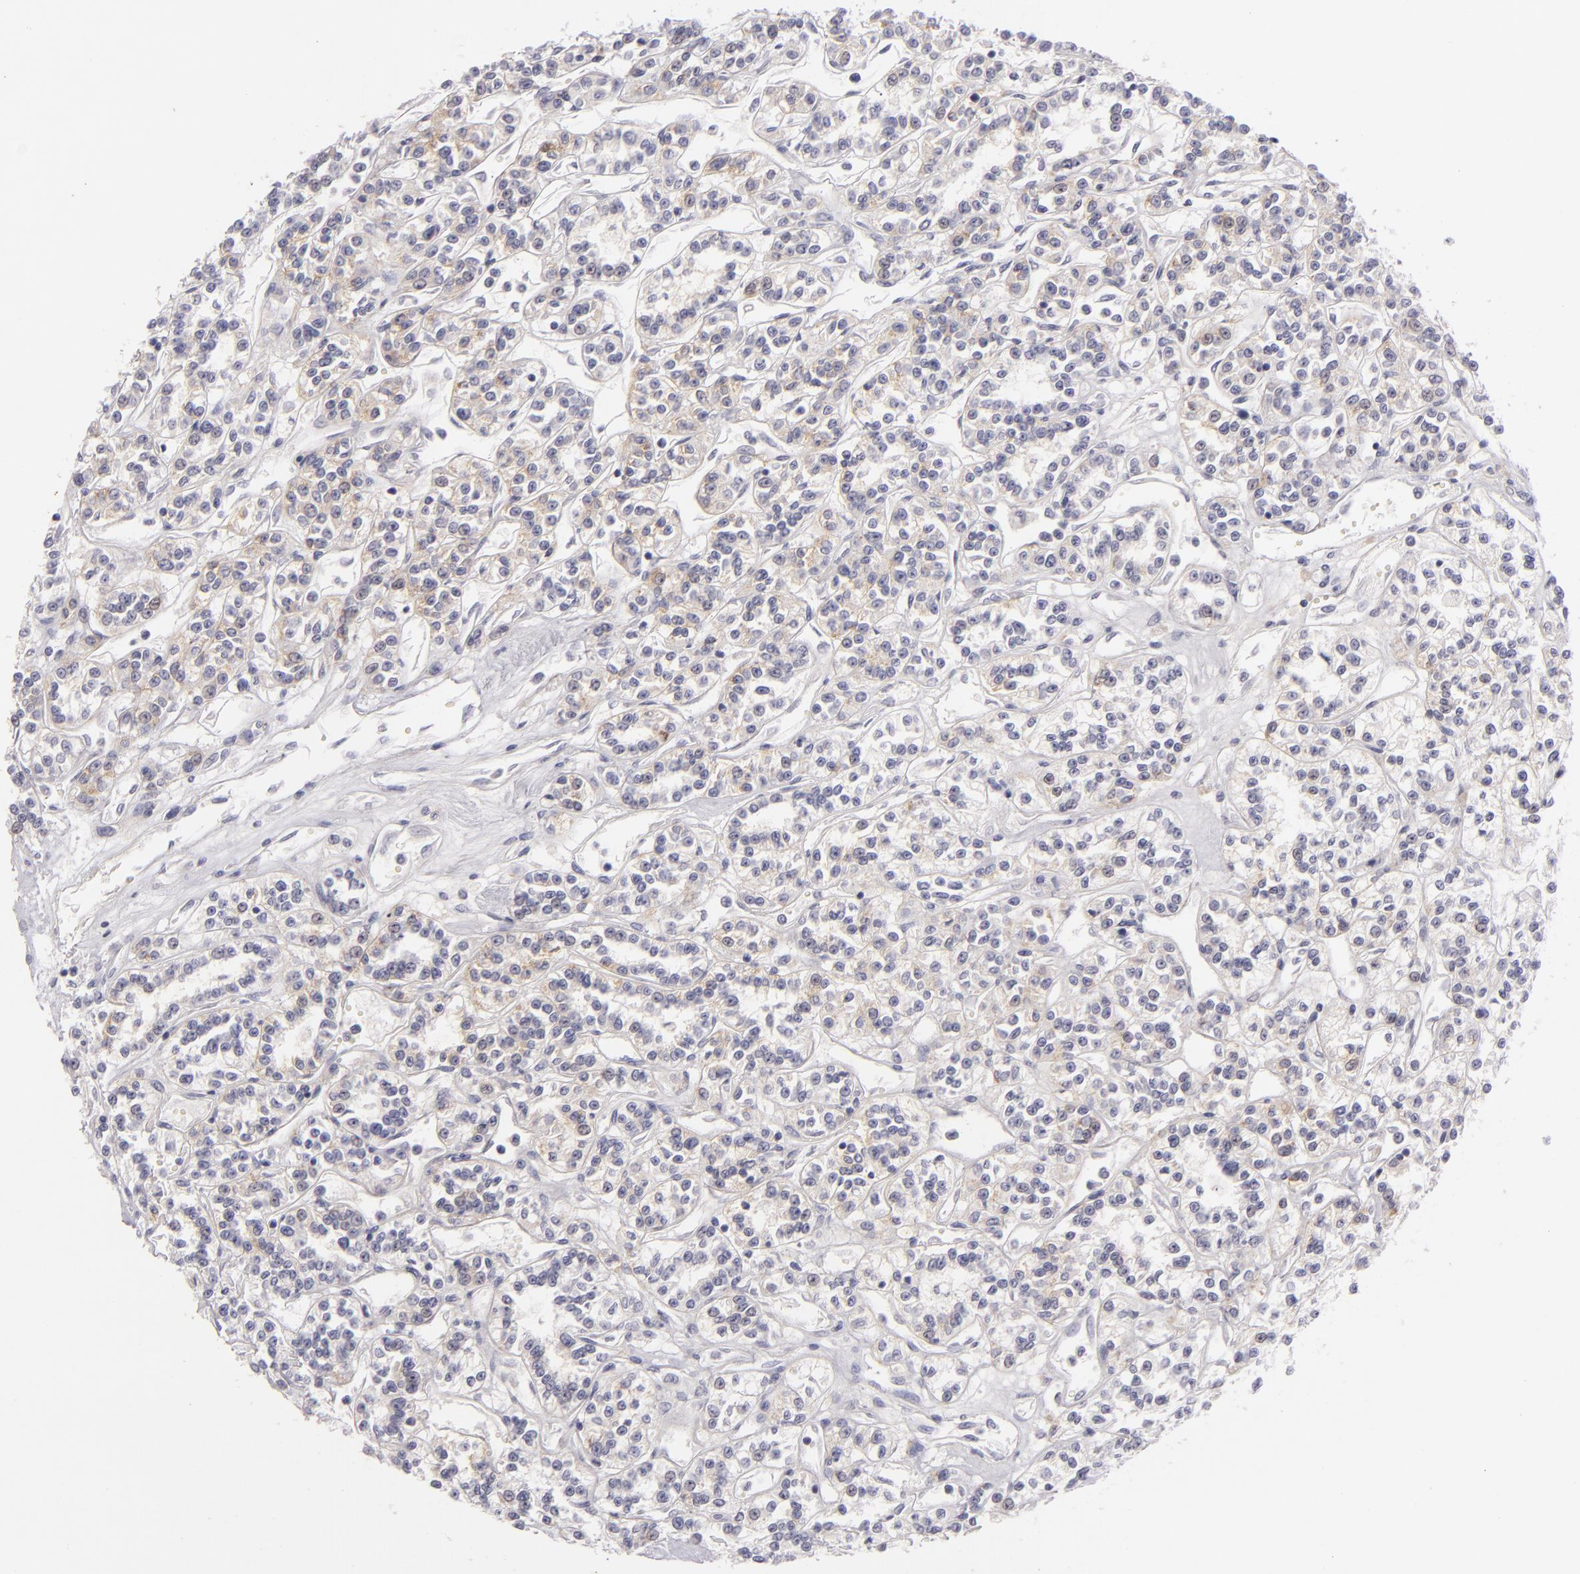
{"staining": {"intensity": "negative", "quantity": "none", "location": "none"}, "tissue": "renal cancer", "cell_type": "Tumor cells", "image_type": "cancer", "snomed": [{"axis": "morphology", "description": "Adenocarcinoma, NOS"}, {"axis": "topography", "description": "Kidney"}], "caption": "An image of renal cancer stained for a protein shows no brown staining in tumor cells.", "gene": "TNNC1", "patient": {"sex": "female", "age": 76}}